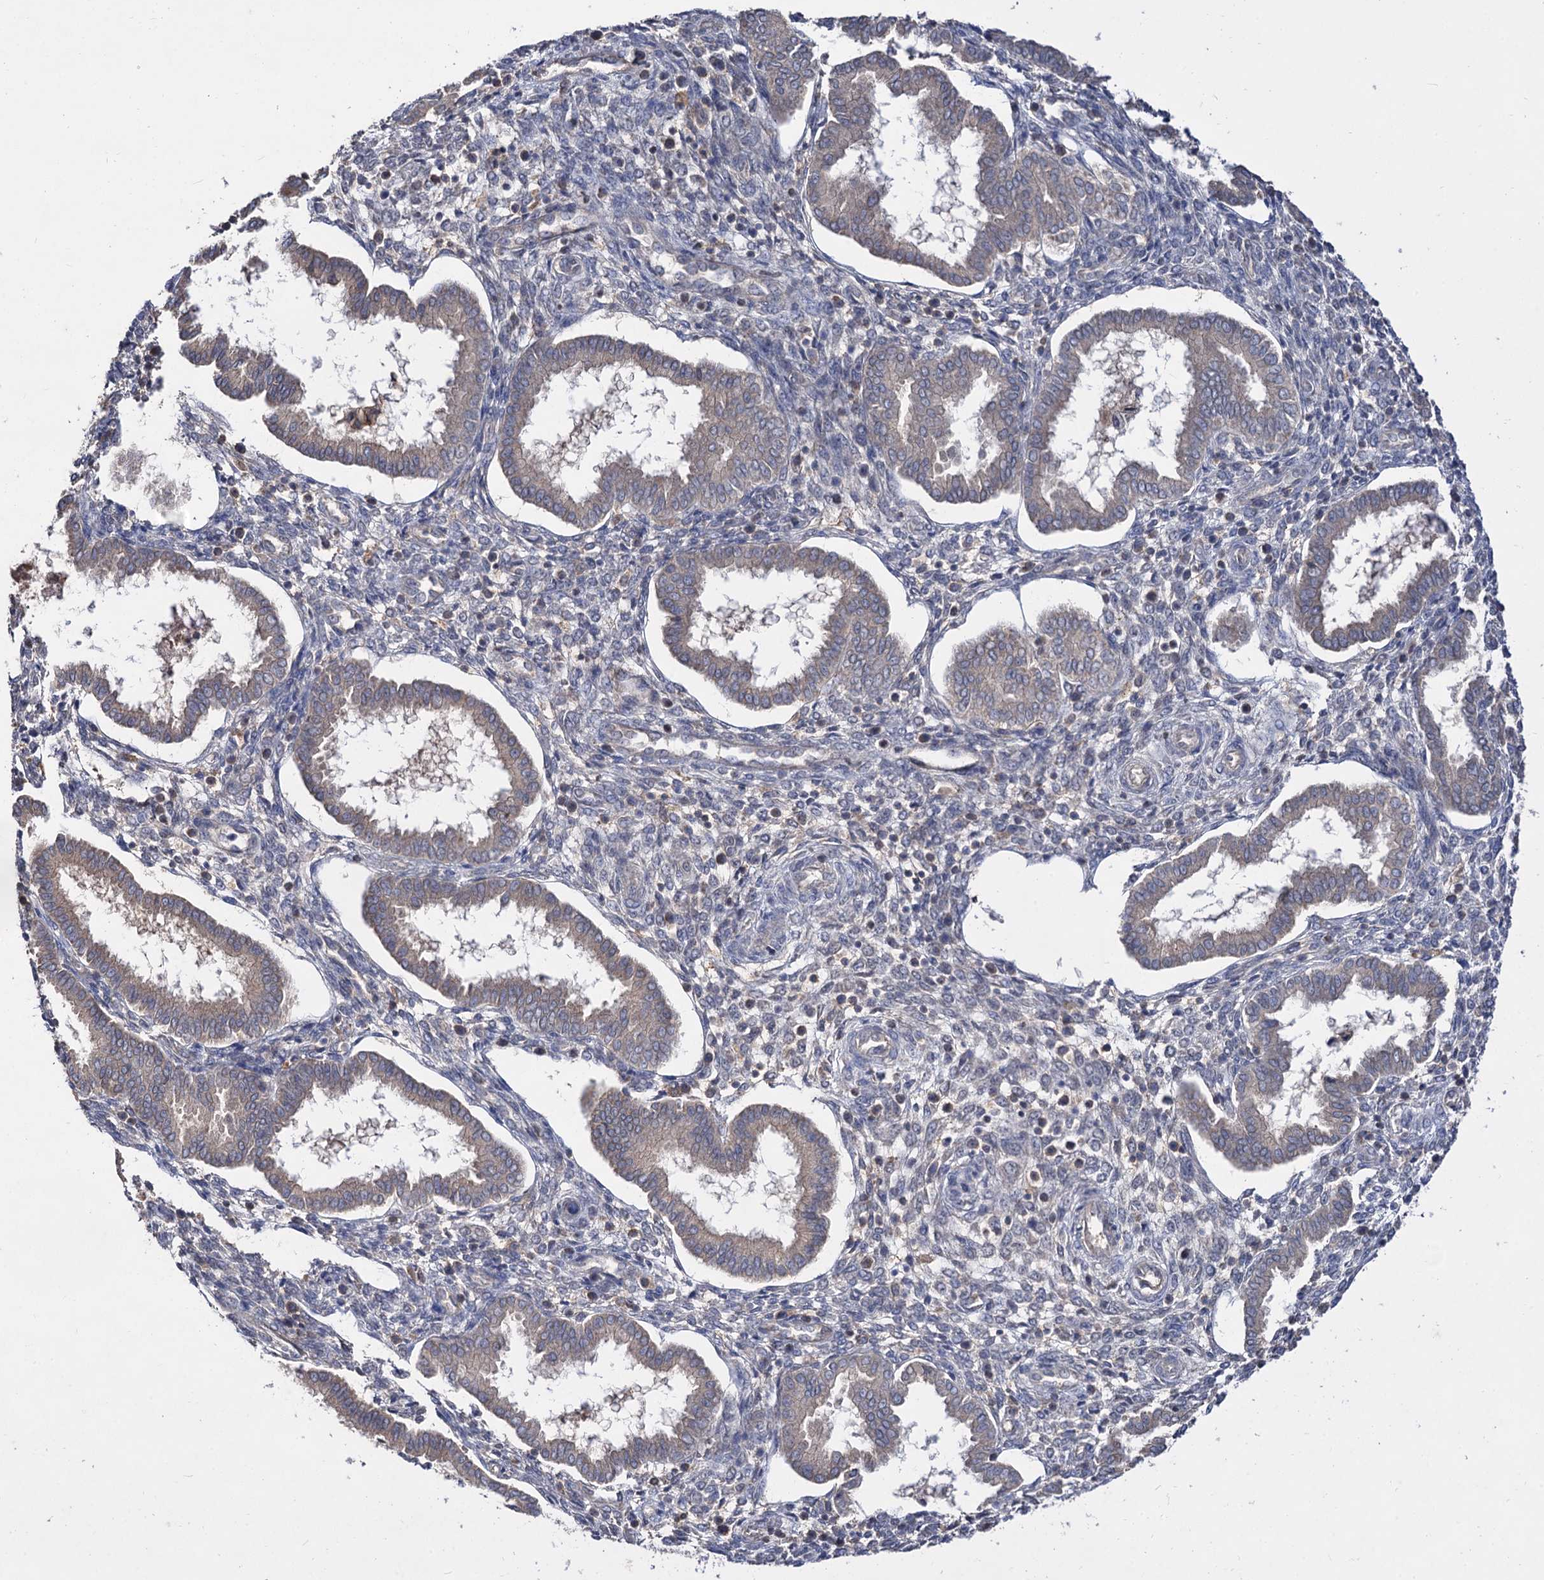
{"staining": {"intensity": "negative", "quantity": "none", "location": "none"}, "tissue": "endometrium", "cell_type": "Cells in endometrial stroma", "image_type": "normal", "snomed": [{"axis": "morphology", "description": "Normal tissue, NOS"}, {"axis": "topography", "description": "Endometrium"}], "caption": "Immunohistochemistry micrograph of benign endometrium stained for a protein (brown), which reveals no positivity in cells in endometrial stroma.", "gene": "ACTR6", "patient": {"sex": "female", "age": 24}}